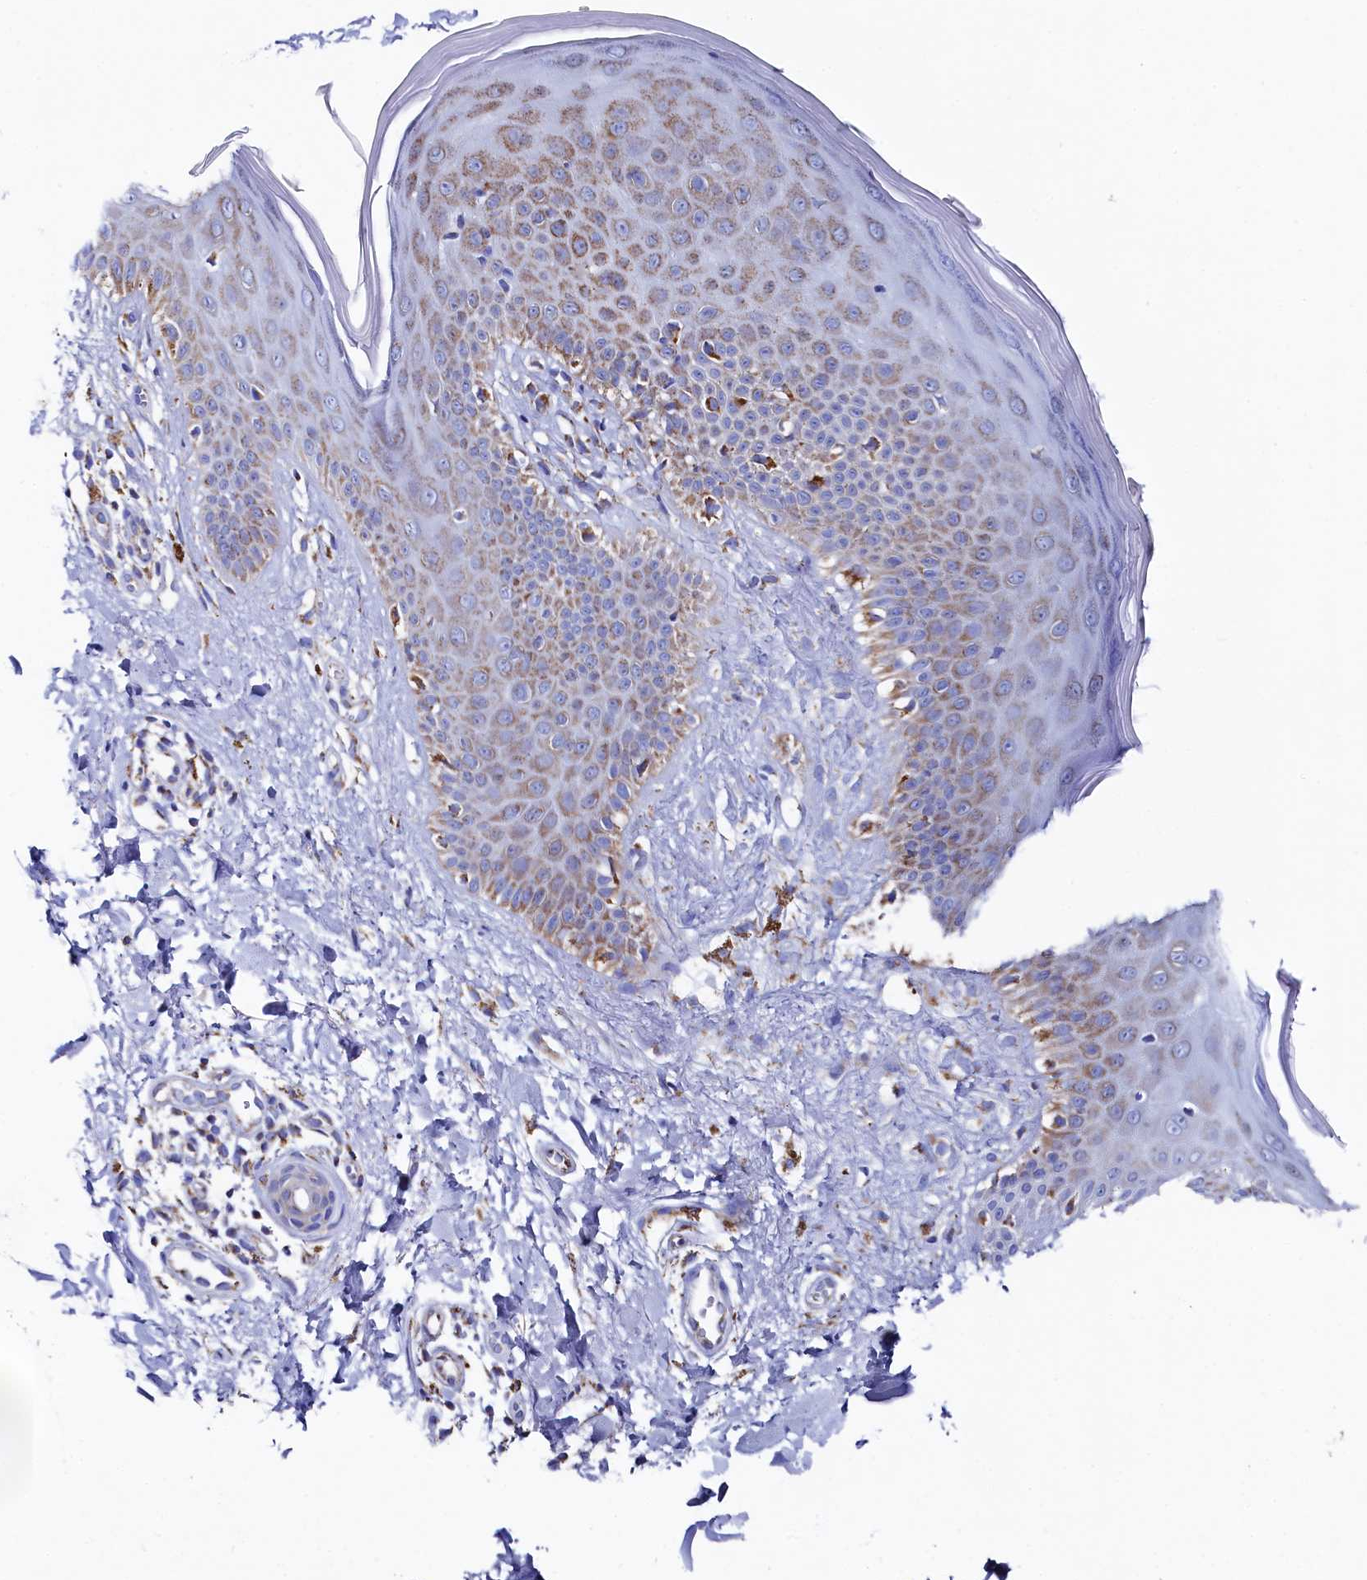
{"staining": {"intensity": "negative", "quantity": "none", "location": "none"}, "tissue": "skin", "cell_type": "Fibroblasts", "image_type": "normal", "snomed": [{"axis": "morphology", "description": "Normal tissue, NOS"}, {"axis": "topography", "description": "Skin"}], "caption": "Fibroblasts are negative for protein expression in normal human skin. (Immunohistochemistry, brightfield microscopy, high magnification).", "gene": "MMAB", "patient": {"sex": "male", "age": 52}}